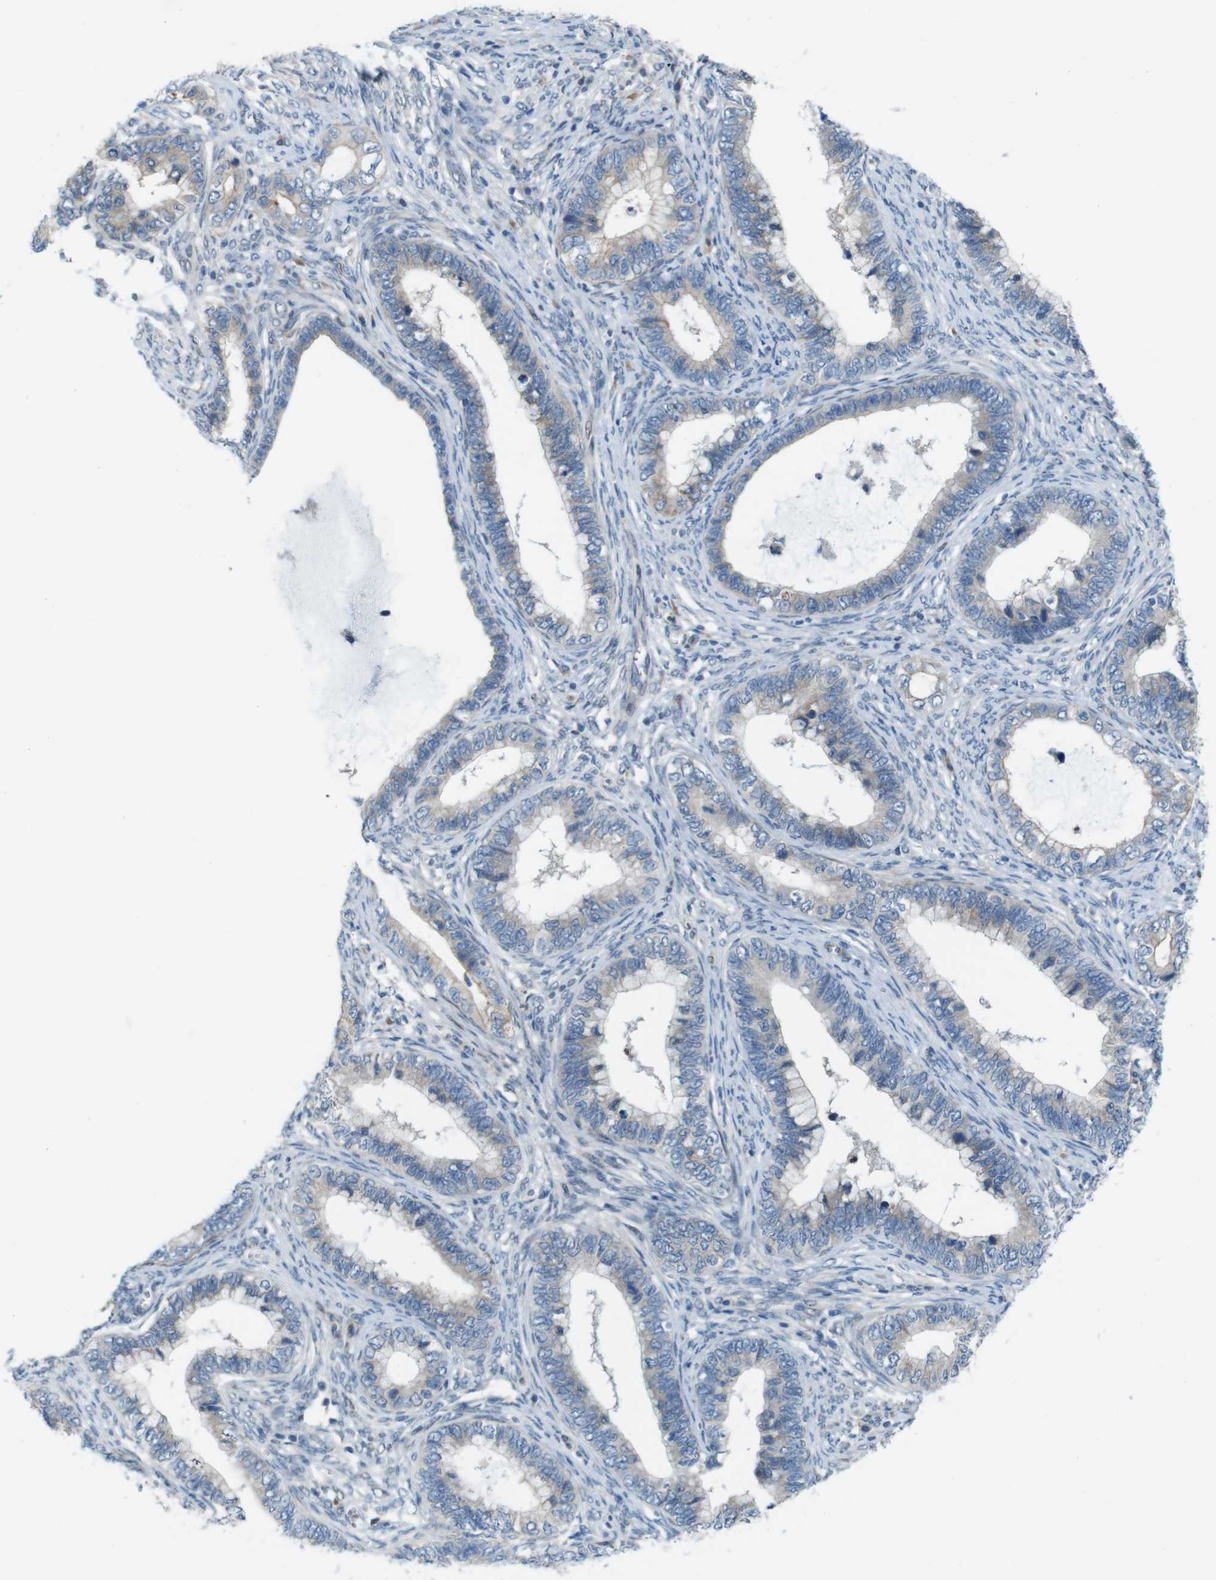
{"staining": {"intensity": "weak", "quantity": "<25%", "location": "cytoplasmic/membranous"}, "tissue": "cervical cancer", "cell_type": "Tumor cells", "image_type": "cancer", "snomed": [{"axis": "morphology", "description": "Adenocarcinoma, NOS"}, {"axis": "topography", "description": "Cervix"}], "caption": "An image of human cervical adenocarcinoma is negative for staining in tumor cells.", "gene": "SKI", "patient": {"sex": "female", "age": 44}}